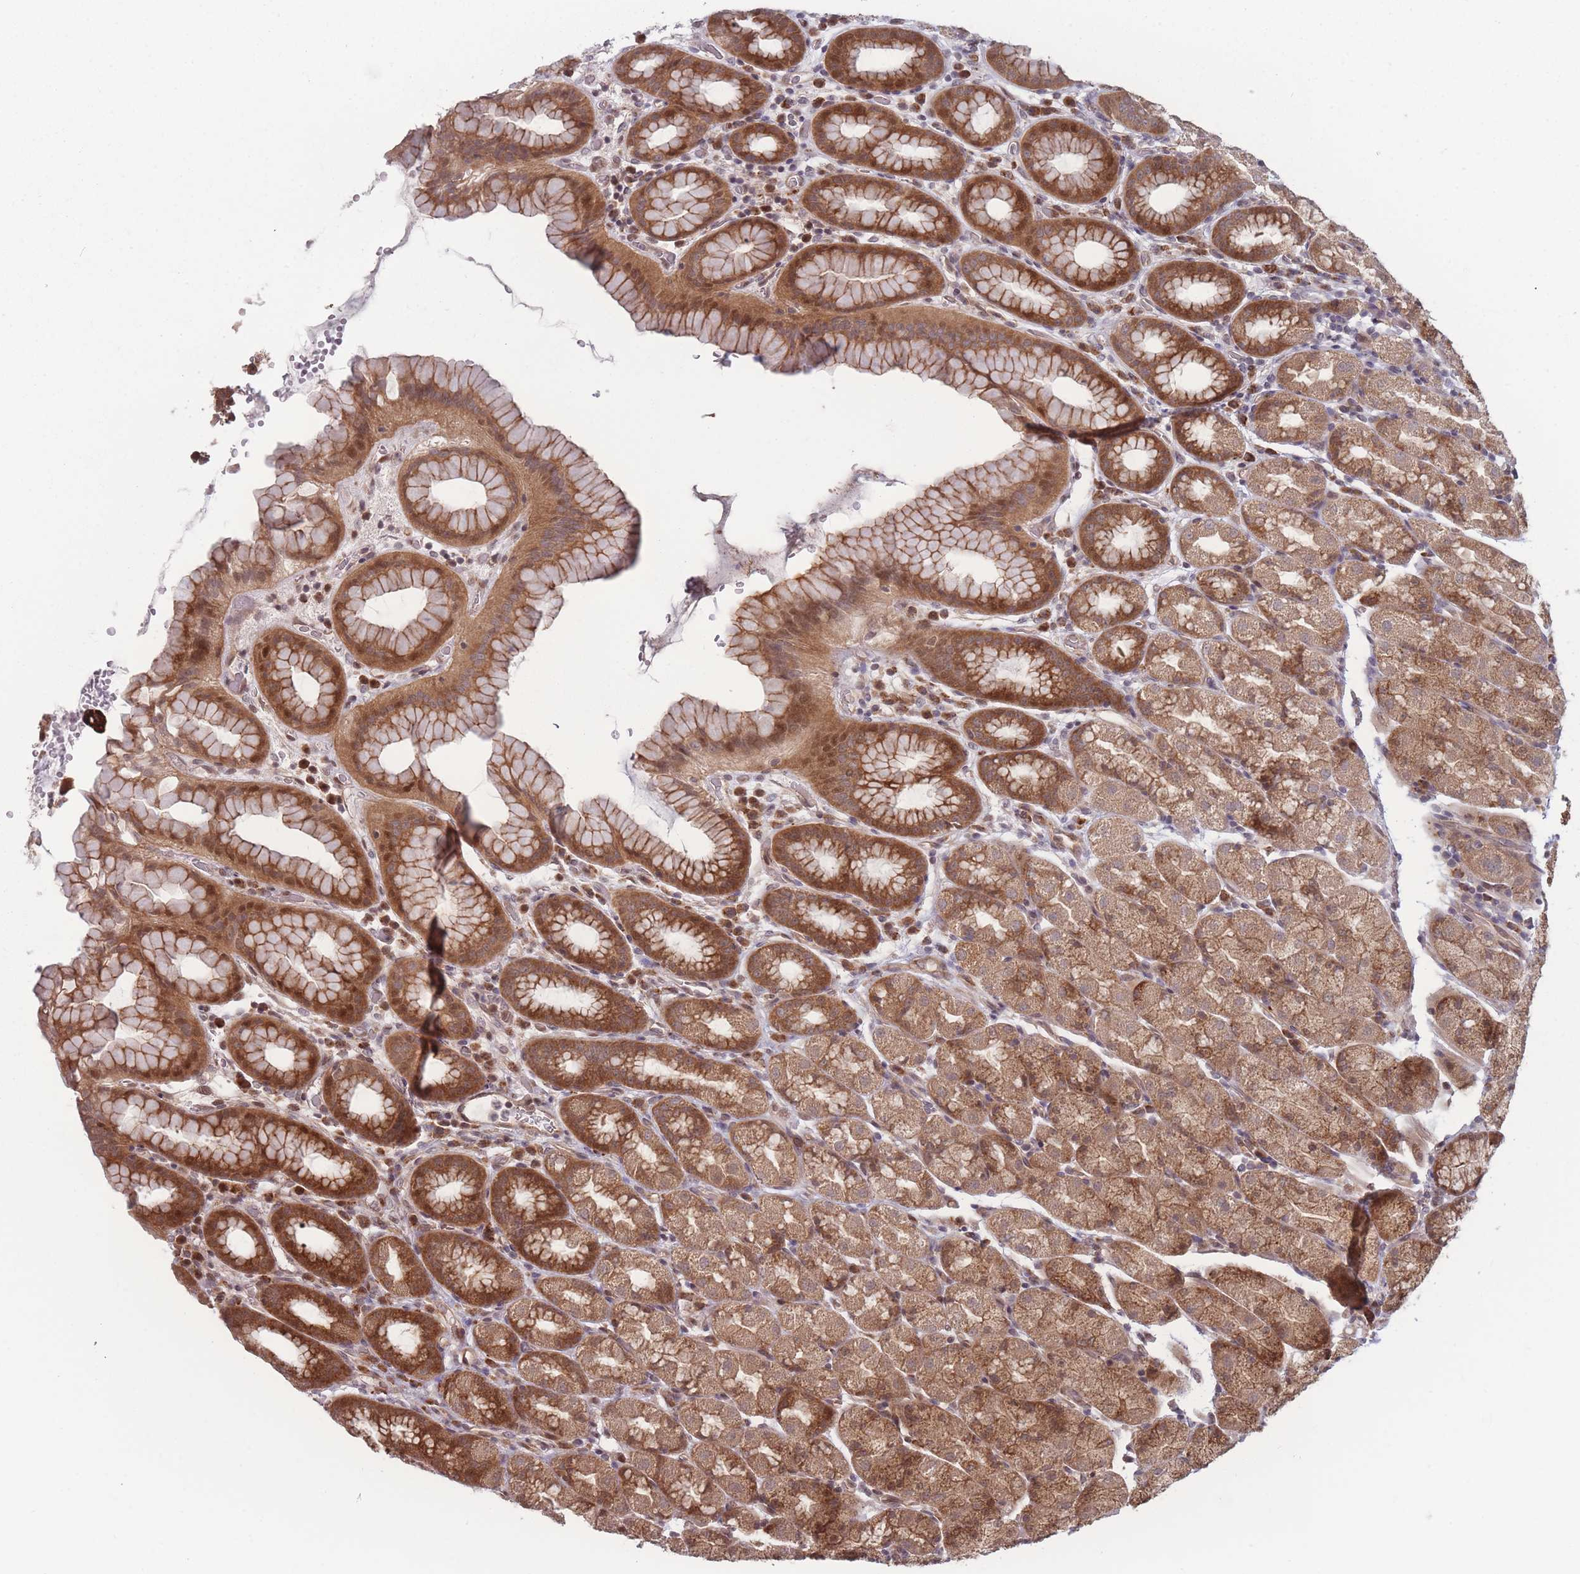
{"staining": {"intensity": "strong", "quantity": ">75%", "location": "cytoplasmic/membranous,nuclear"}, "tissue": "stomach", "cell_type": "Glandular cells", "image_type": "normal", "snomed": [{"axis": "morphology", "description": "Normal tissue, NOS"}, {"axis": "topography", "description": "Stomach, upper"}, {"axis": "topography", "description": "Stomach, lower"}, {"axis": "topography", "description": "Small intestine"}], "caption": "Stomach stained with a protein marker shows strong staining in glandular cells.", "gene": "RPS18", "patient": {"sex": "male", "age": 68}}